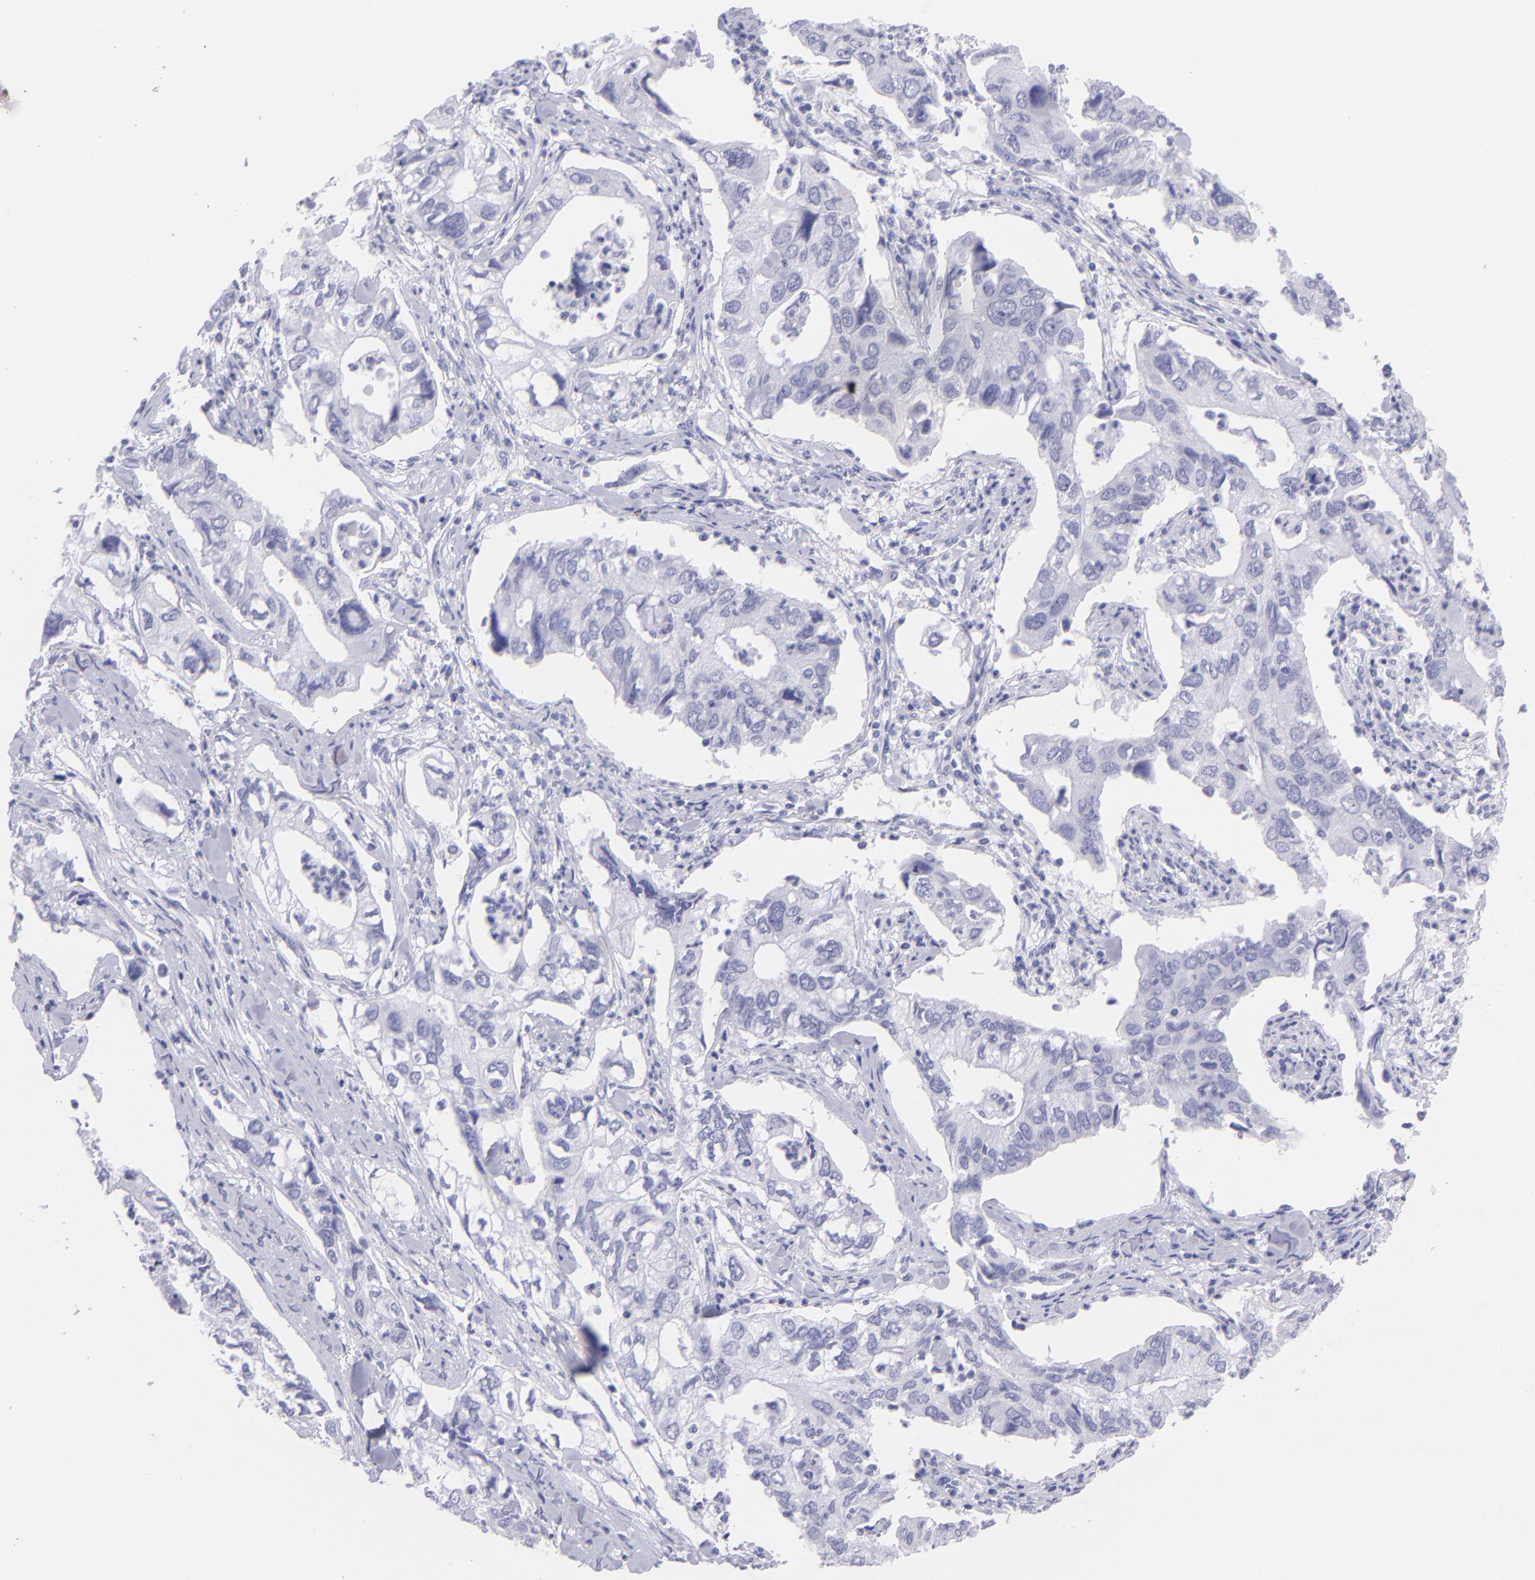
{"staining": {"intensity": "negative", "quantity": "none", "location": "none"}, "tissue": "lung cancer", "cell_type": "Tumor cells", "image_type": "cancer", "snomed": [{"axis": "morphology", "description": "Adenocarcinoma, NOS"}, {"axis": "topography", "description": "Lung"}], "caption": "There is no significant positivity in tumor cells of adenocarcinoma (lung).", "gene": "PIP", "patient": {"sex": "male", "age": 48}}